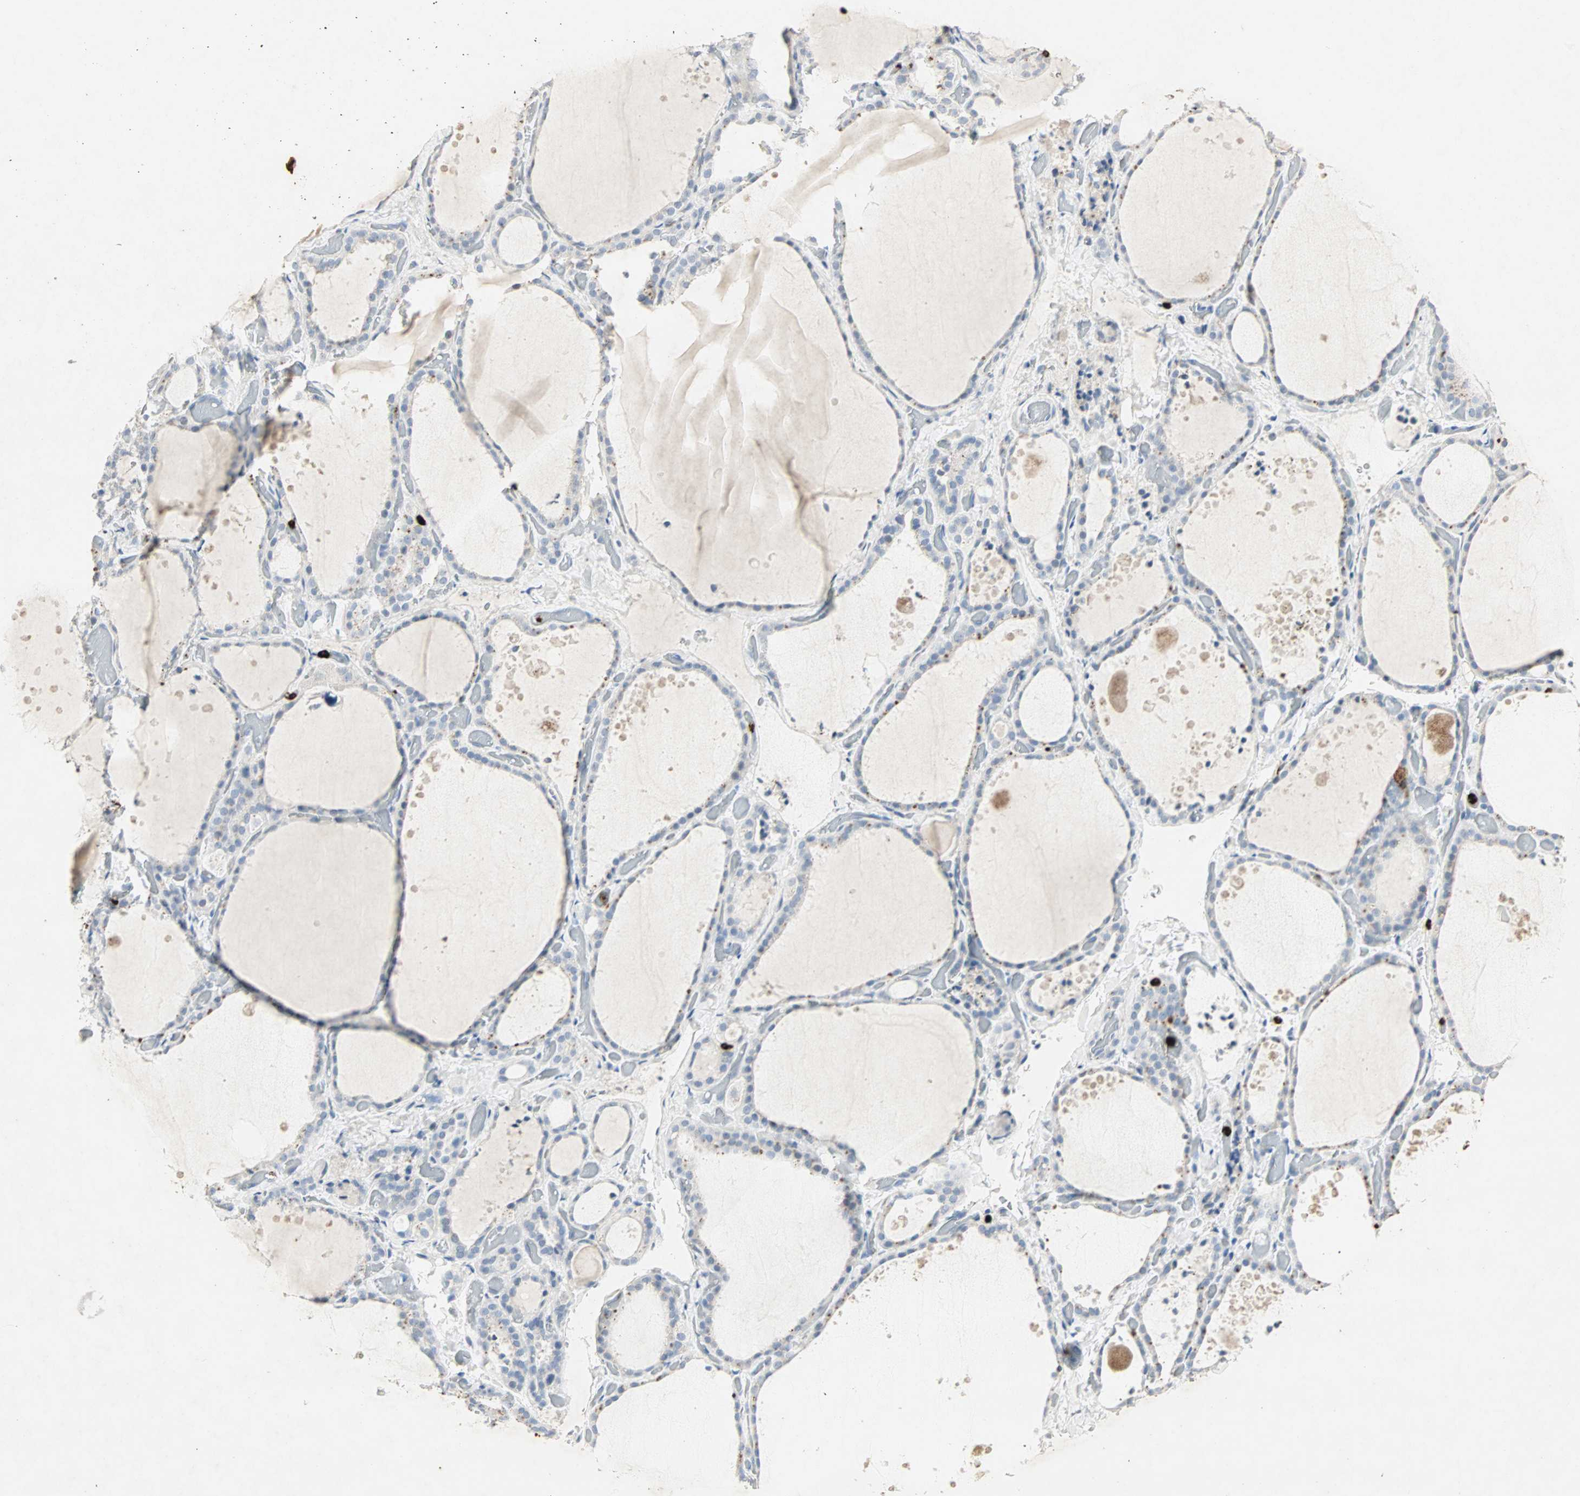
{"staining": {"intensity": "weak", "quantity": "<25%", "location": "cytoplasmic/membranous"}, "tissue": "thyroid gland", "cell_type": "Glandular cells", "image_type": "normal", "snomed": [{"axis": "morphology", "description": "Normal tissue, NOS"}, {"axis": "topography", "description": "Thyroid gland"}], "caption": "Immunohistochemistry (IHC) of normal thyroid gland exhibits no expression in glandular cells.", "gene": "CEACAM6", "patient": {"sex": "female", "age": 44}}